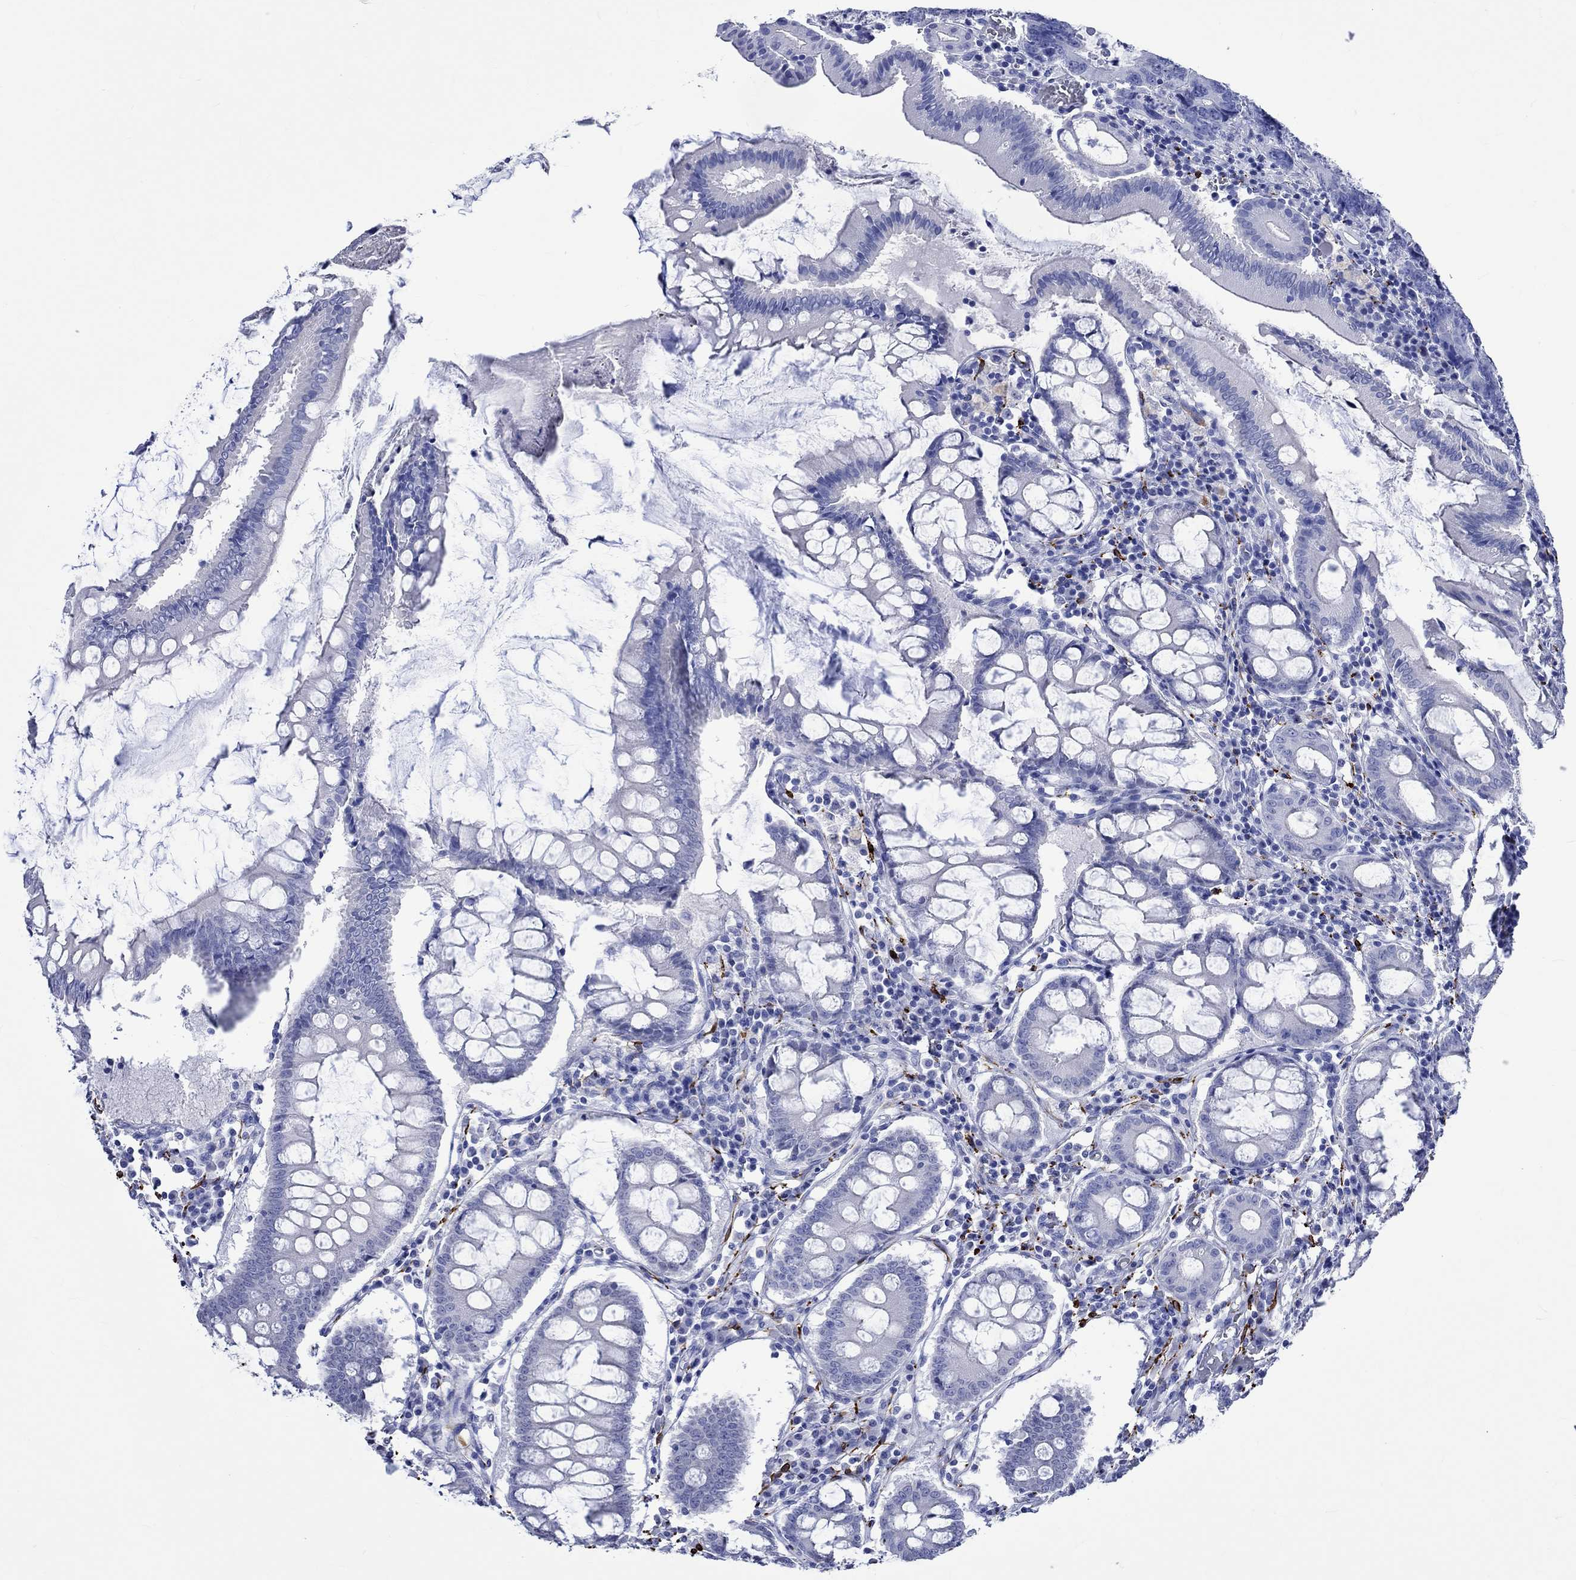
{"staining": {"intensity": "negative", "quantity": "none", "location": "none"}, "tissue": "colorectal cancer", "cell_type": "Tumor cells", "image_type": "cancer", "snomed": [{"axis": "morphology", "description": "Adenocarcinoma, NOS"}, {"axis": "topography", "description": "Colon"}], "caption": "High magnification brightfield microscopy of colorectal cancer (adenocarcinoma) stained with DAB (3,3'-diaminobenzidine) (brown) and counterstained with hematoxylin (blue): tumor cells show no significant positivity.", "gene": "CRYAB", "patient": {"sex": "female", "age": 82}}